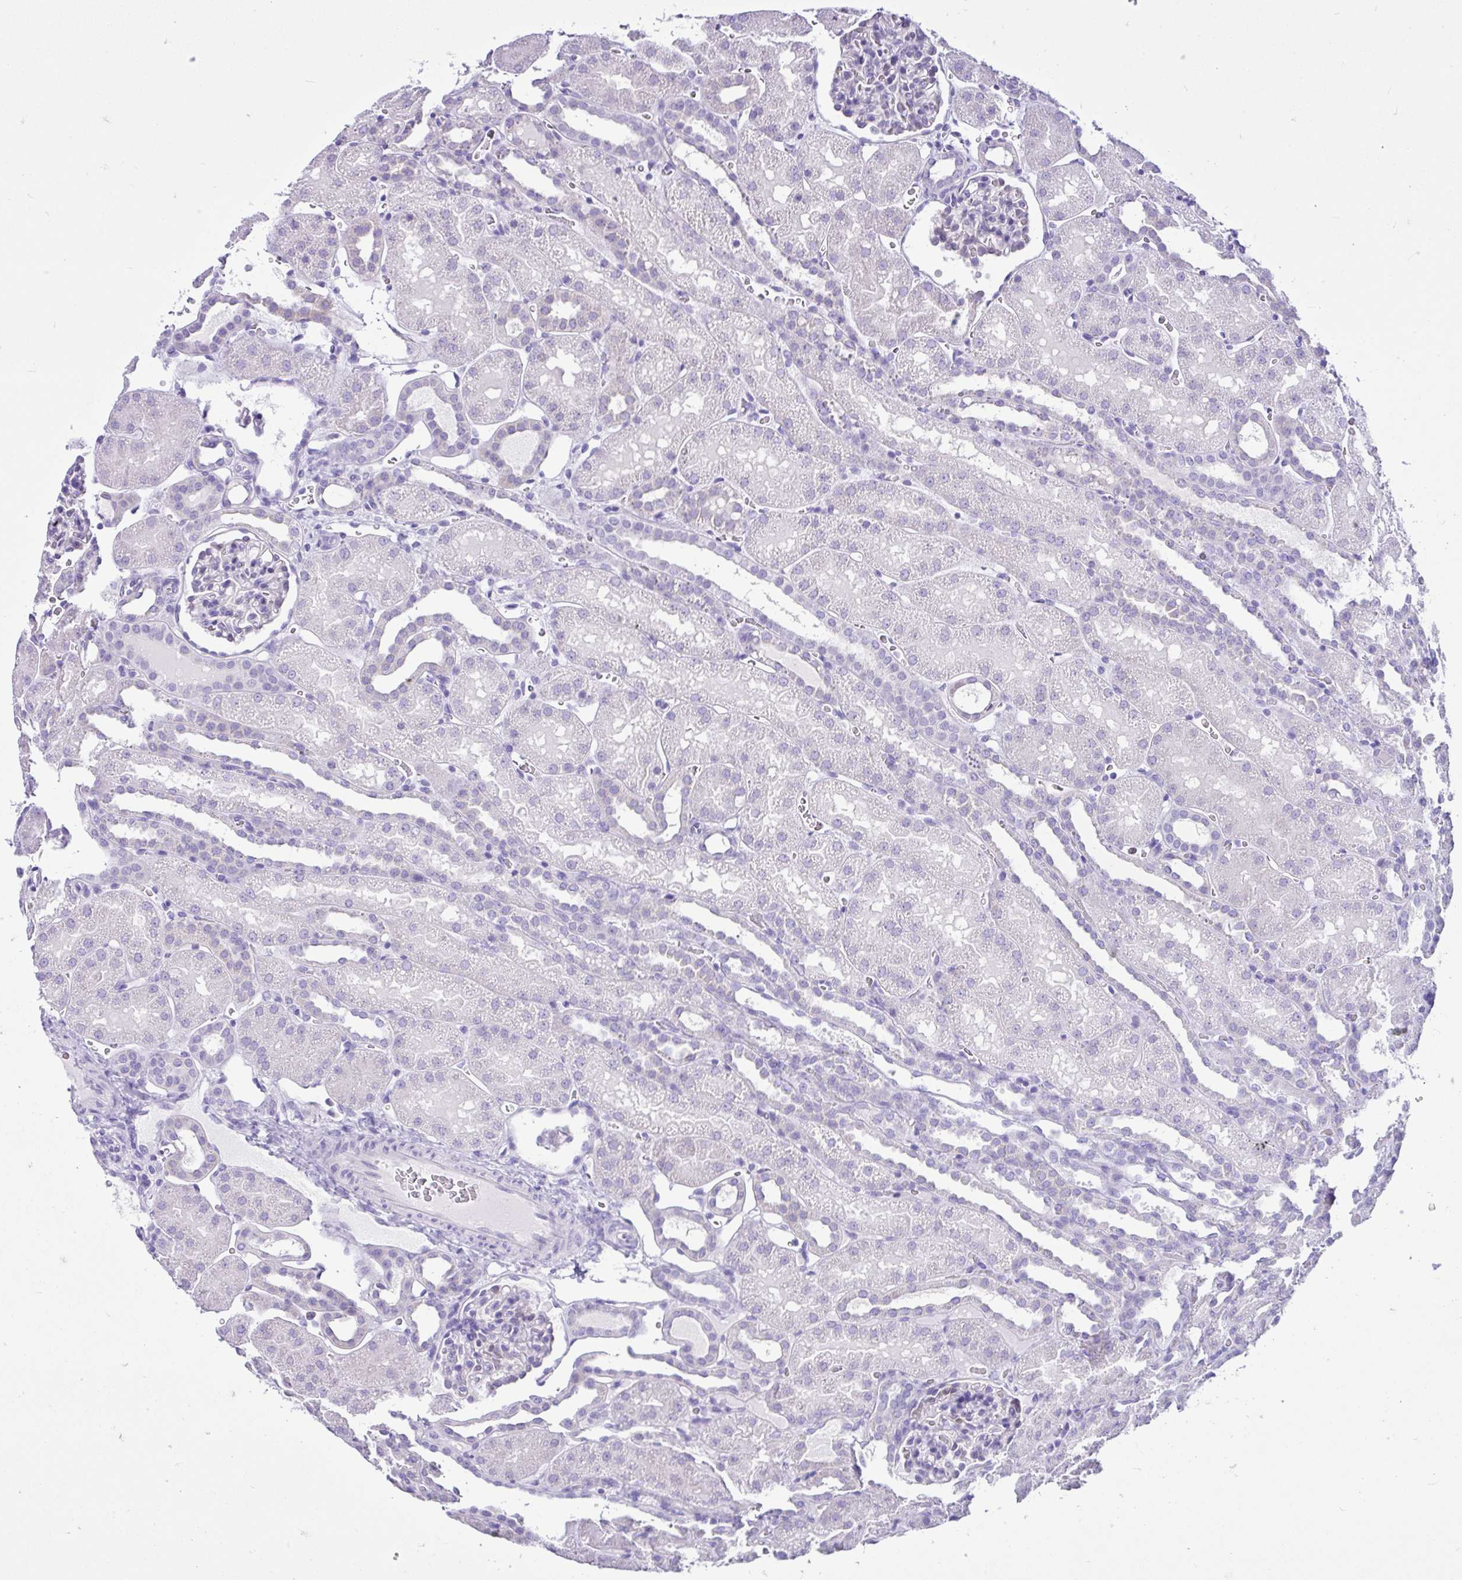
{"staining": {"intensity": "negative", "quantity": "none", "location": "none"}, "tissue": "kidney", "cell_type": "Cells in glomeruli", "image_type": "normal", "snomed": [{"axis": "morphology", "description": "Normal tissue, NOS"}, {"axis": "topography", "description": "Kidney"}], "caption": "Human kidney stained for a protein using immunohistochemistry demonstrates no expression in cells in glomeruli.", "gene": "CYP19A1", "patient": {"sex": "male", "age": 2}}